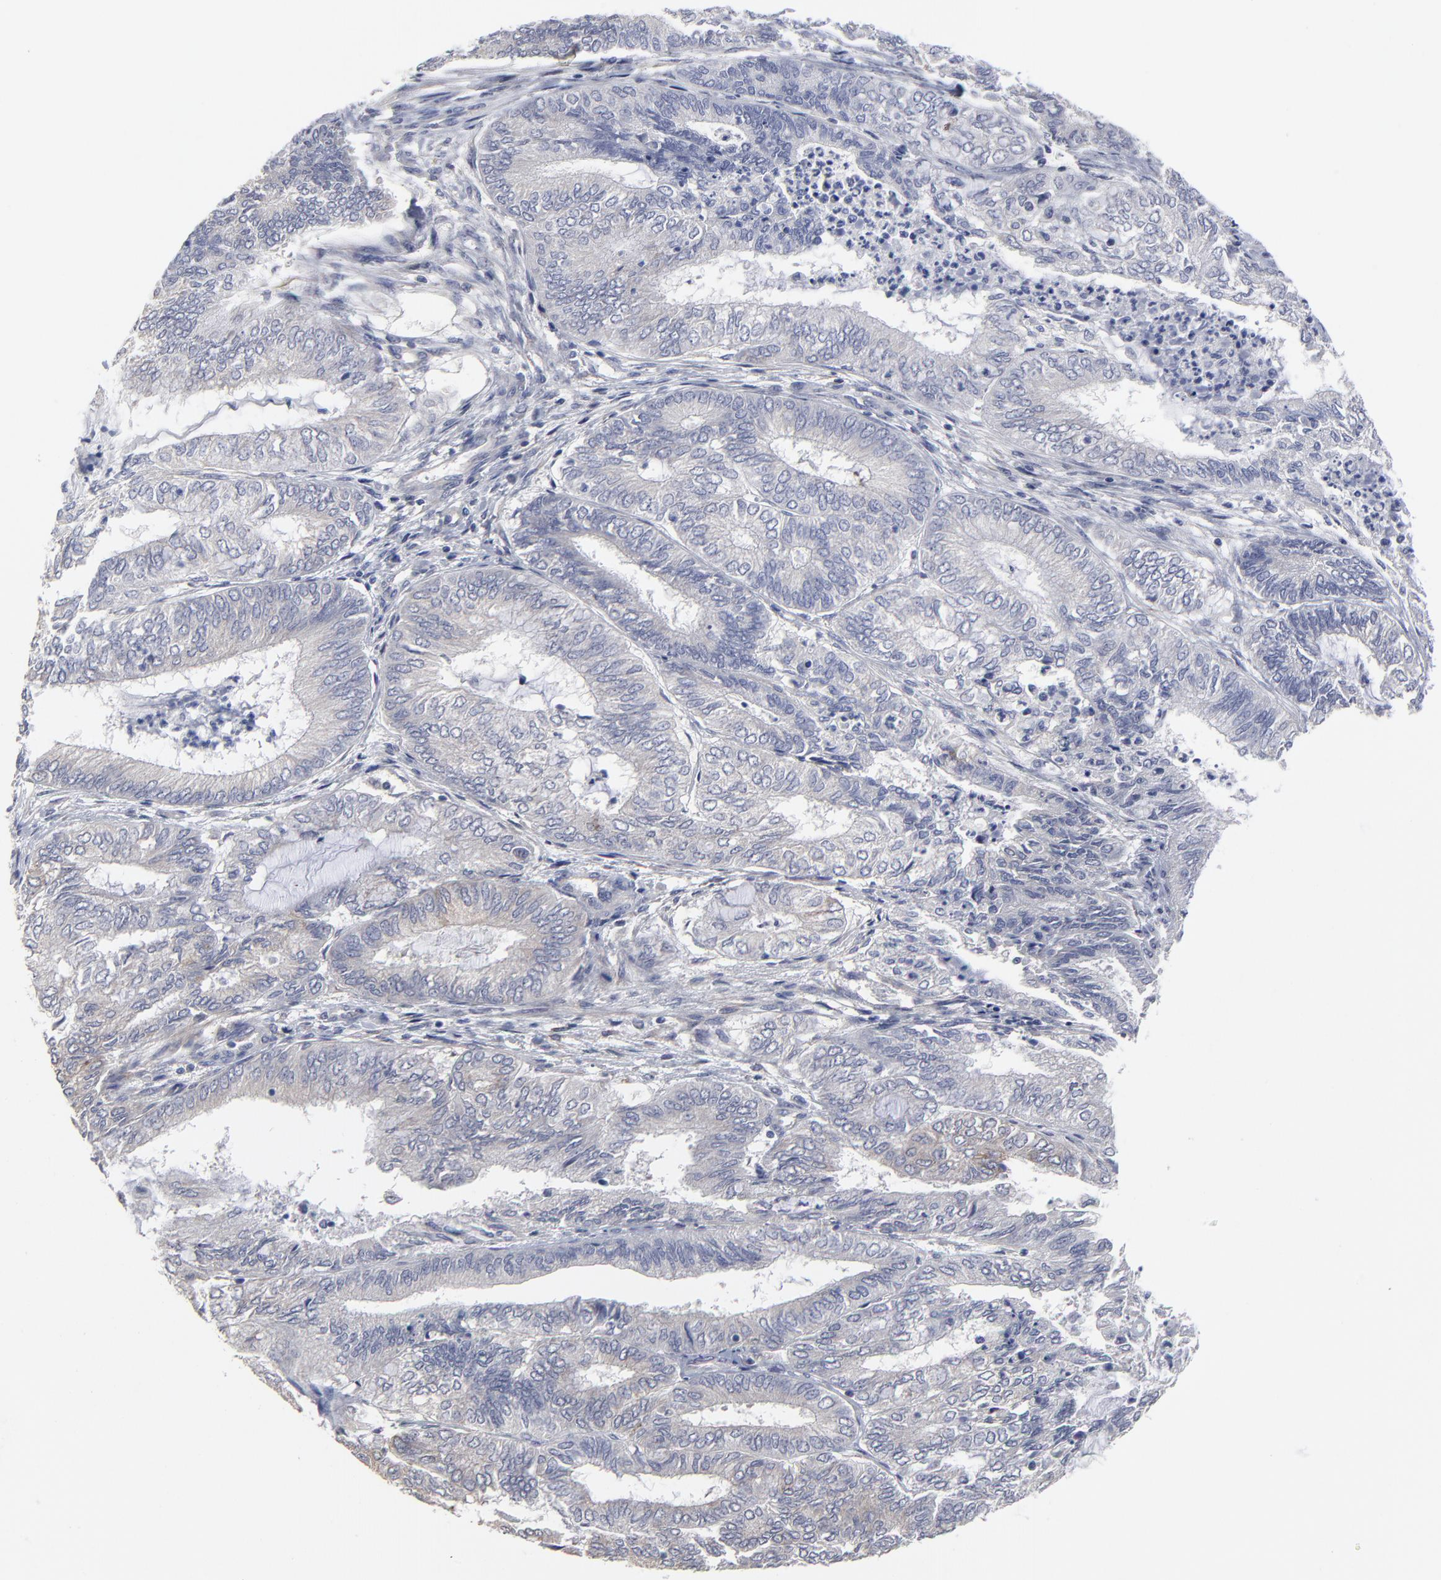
{"staining": {"intensity": "weak", "quantity": "<25%", "location": "cytoplasmic/membranous"}, "tissue": "endometrial cancer", "cell_type": "Tumor cells", "image_type": "cancer", "snomed": [{"axis": "morphology", "description": "Adenocarcinoma, NOS"}, {"axis": "topography", "description": "Endometrium"}], "caption": "There is no significant expression in tumor cells of endometrial cancer.", "gene": "MAGEA10", "patient": {"sex": "female", "age": 59}}